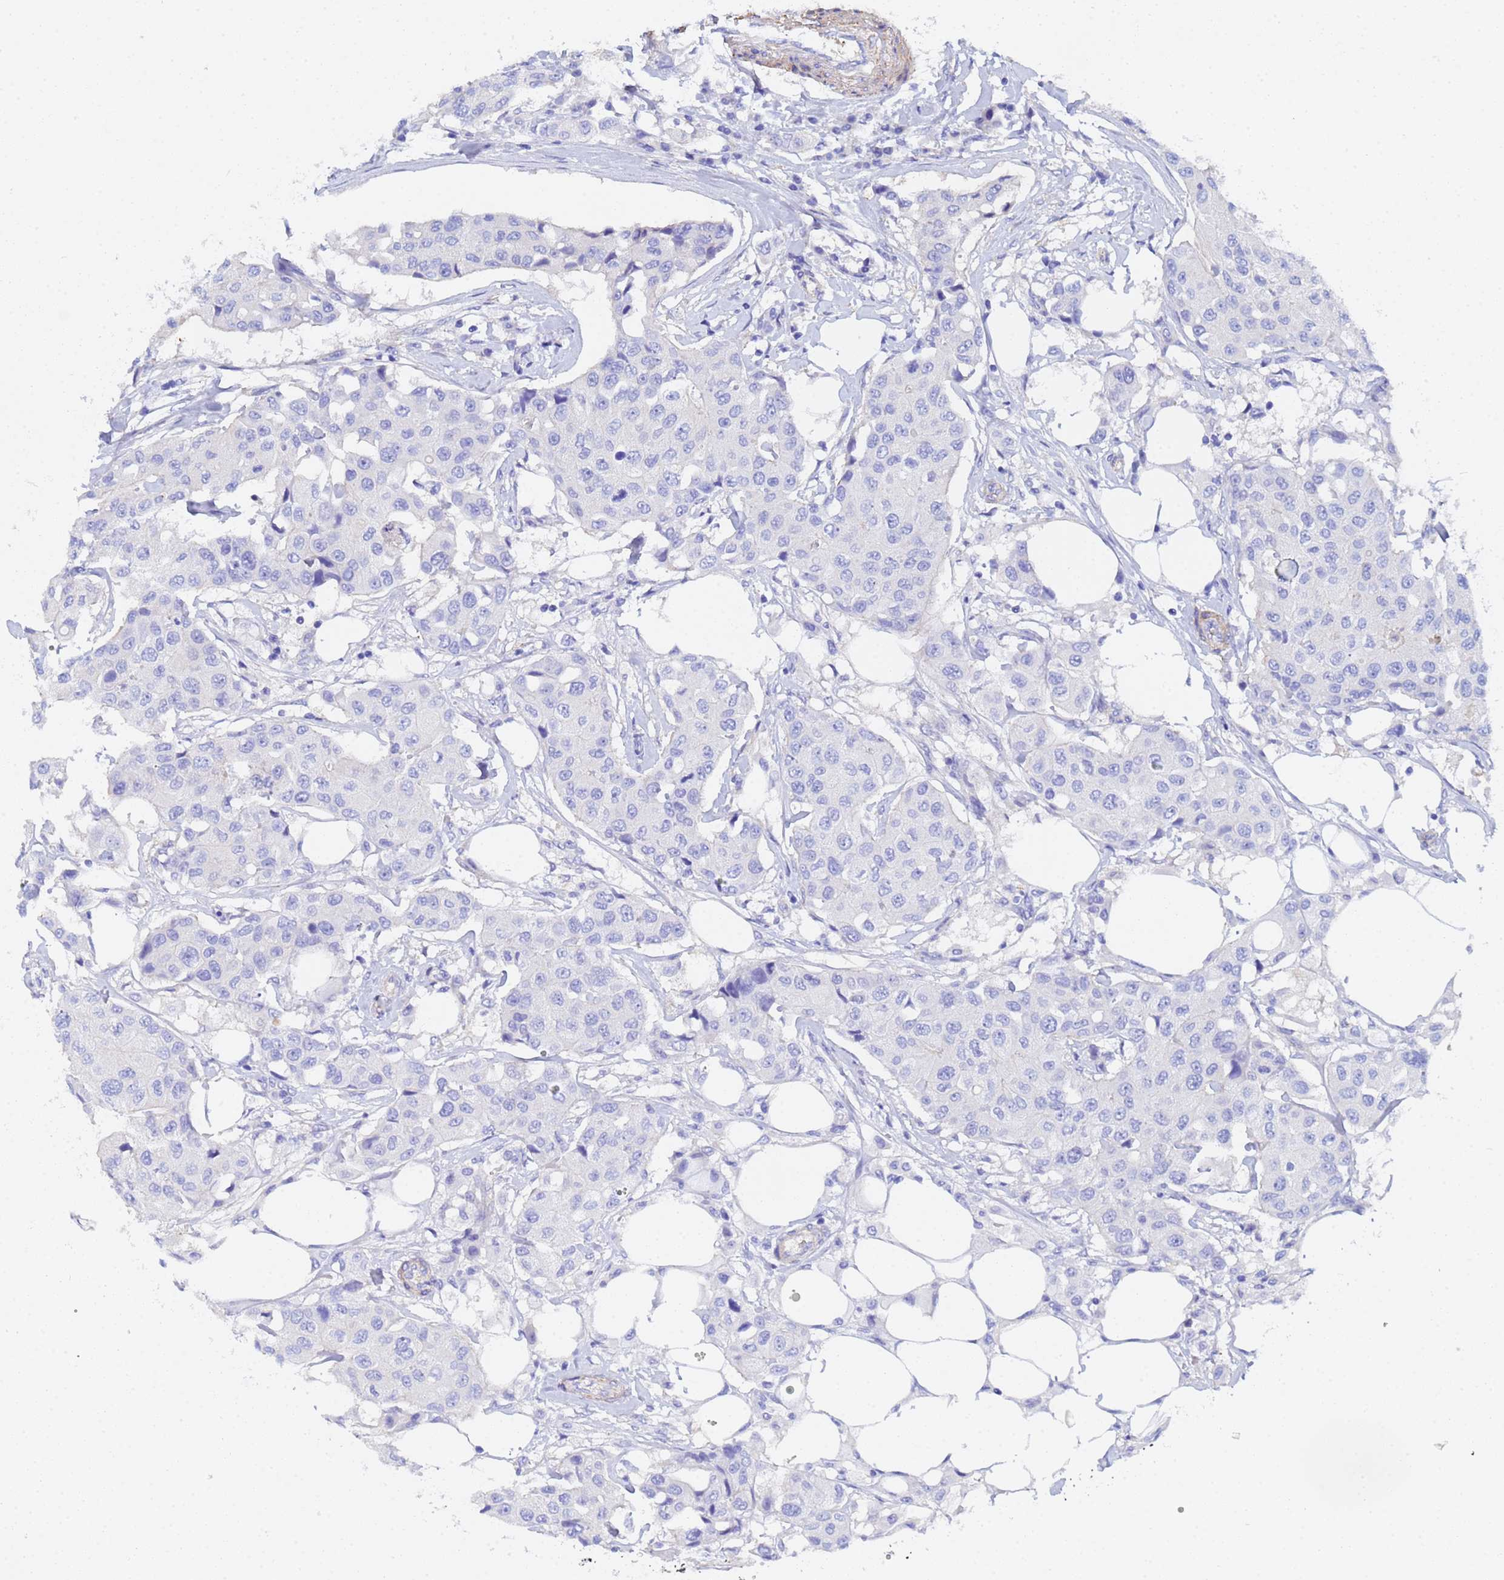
{"staining": {"intensity": "negative", "quantity": "none", "location": "none"}, "tissue": "breast cancer", "cell_type": "Tumor cells", "image_type": "cancer", "snomed": [{"axis": "morphology", "description": "Duct carcinoma"}, {"axis": "topography", "description": "Breast"}], "caption": "Tumor cells are negative for protein expression in human breast cancer (intraductal carcinoma).", "gene": "CST4", "patient": {"sex": "female", "age": 80}}